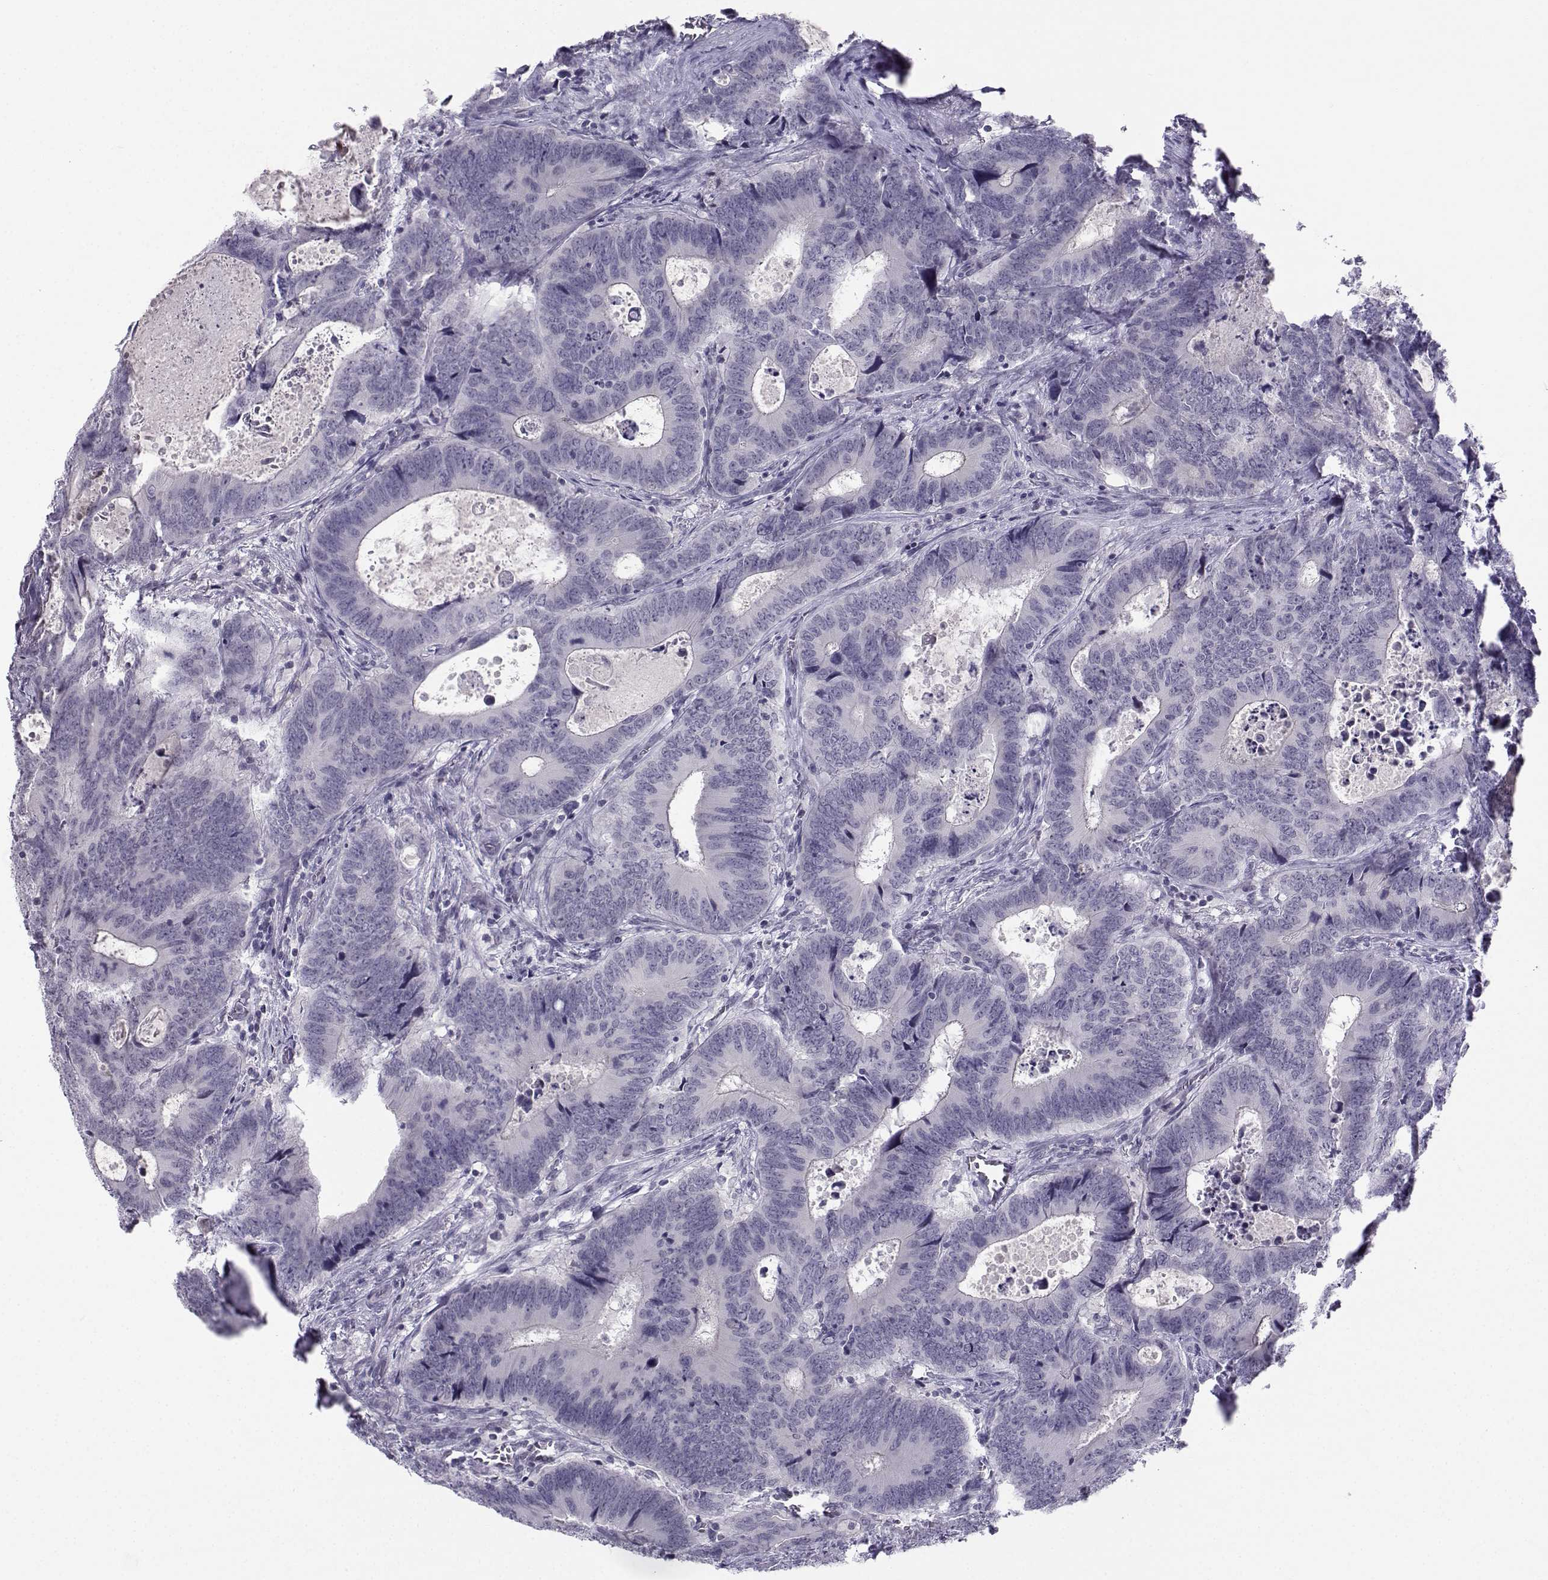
{"staining": {"intensity": "negative", "quantity": "none", "location": "none"}, "tissue": "colorectal cancer", "cell_type": "Tumor cells", "image_type": "cancer", "snomed": [{"axis": "morphology", "description": "Adenocarcinoma, NOS"}, {"axis": "topography", "description": "Colon"}], "caption": "A photomicrograph of colorectal cancer (adenocarcinoma) stained for a protein shows no brown staining in tumor cells.", "gene": "LHX1", "patient": {"sex": "female", "age": 82}}